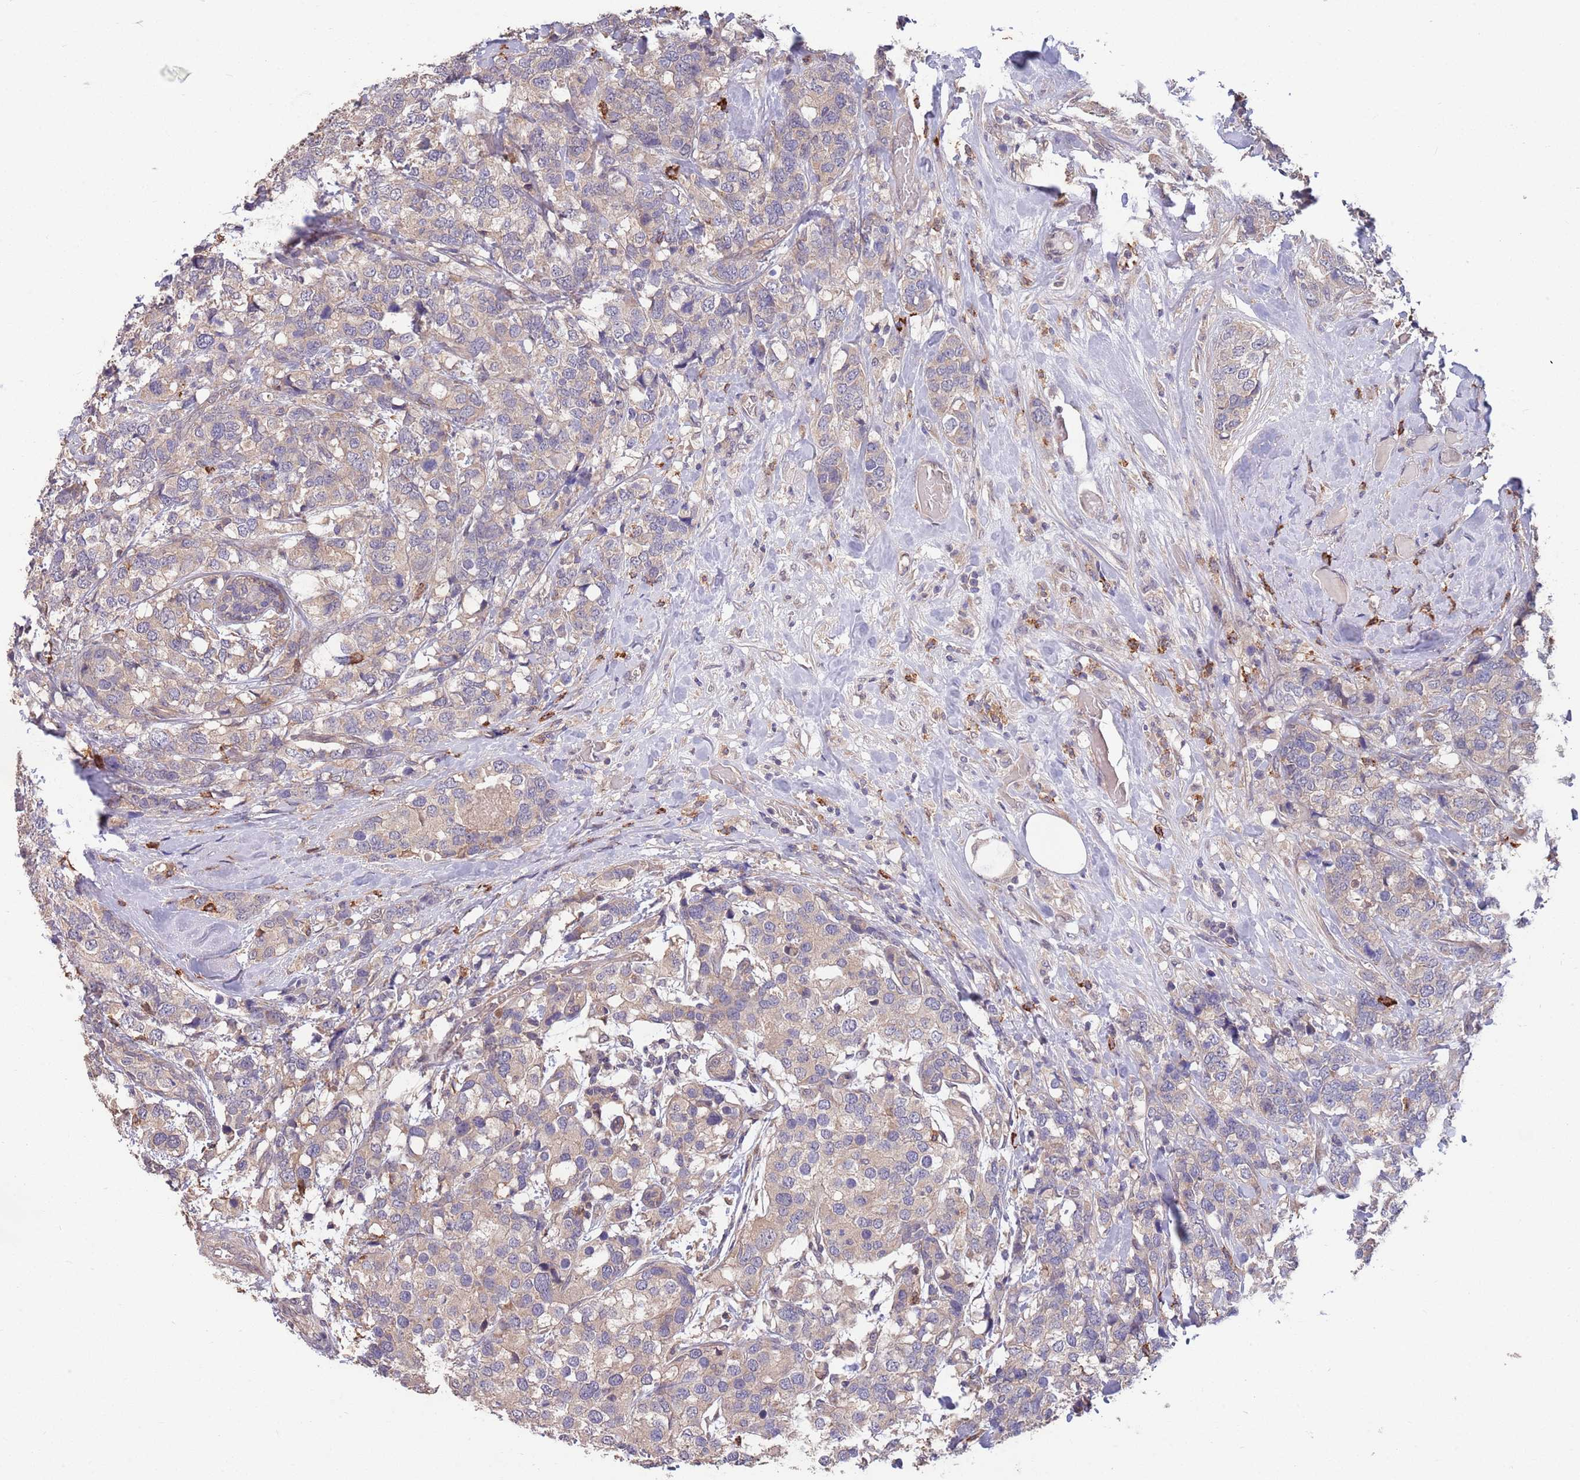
{"staining": {"intensity": "weak", "quantity": ">75%", "location": "cytoplasmic/membranous"}, "tissue": "breast cancer", "cell_type": "Tumor cells", "image_type": "cancer", "snomed": [{"axis": "morphology", "description": "Lobular carcinoma"}, {"axis": "topography", "description": "Breast"}], "caption": "The micrograph shows a brown stain indicating the presence of a protein in the cytoplasmic/membranous of tumor cells in lobular carcinoma (breast). The protein is shown in brown color, while the nuclei are stained blue.", "gene": "MARVELD2", "patient": {"sex": "female", "age": 59}}